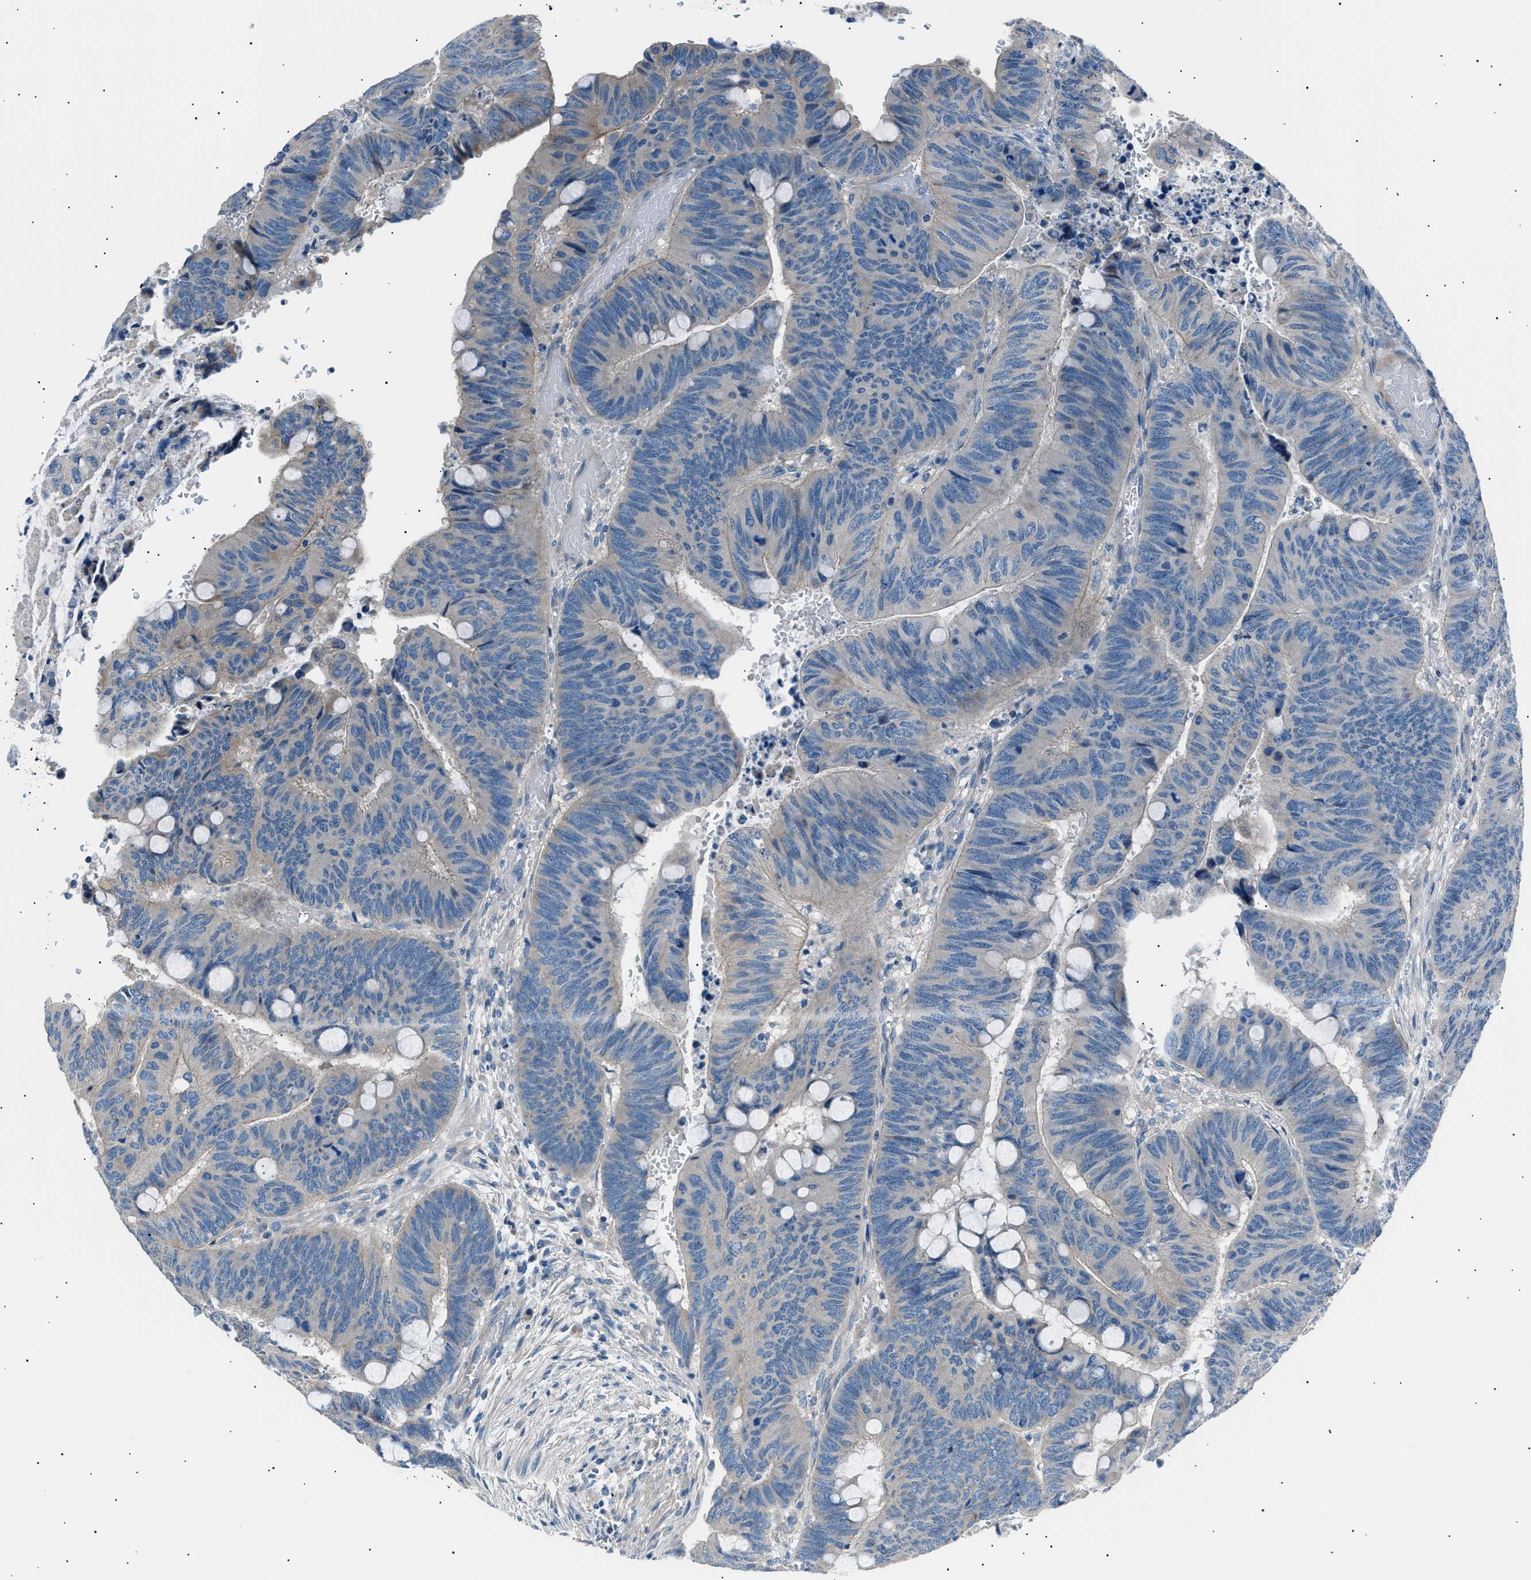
{"staining": {"intensity": "negative", "quantity": "none", "location": "none"}, "tissue": "colorectal cancer", "cell_type": "Tumor cells", "image_type": "cancer", "snomed": [{"axis": "morphology", "description": "Normal tissue, NOS"}, {"axis": "morphology", "description": "Adenocarcinoma, NOS"}, {"axis": "topography", "description": "Rectum"}], "caption": "The immunohistochemistry histopathology image has no significant positivity in tumor cells of colorectal cancer tissue.", "gene": "LRRC37B", "patient": {"sex": "male", "age": 92}}